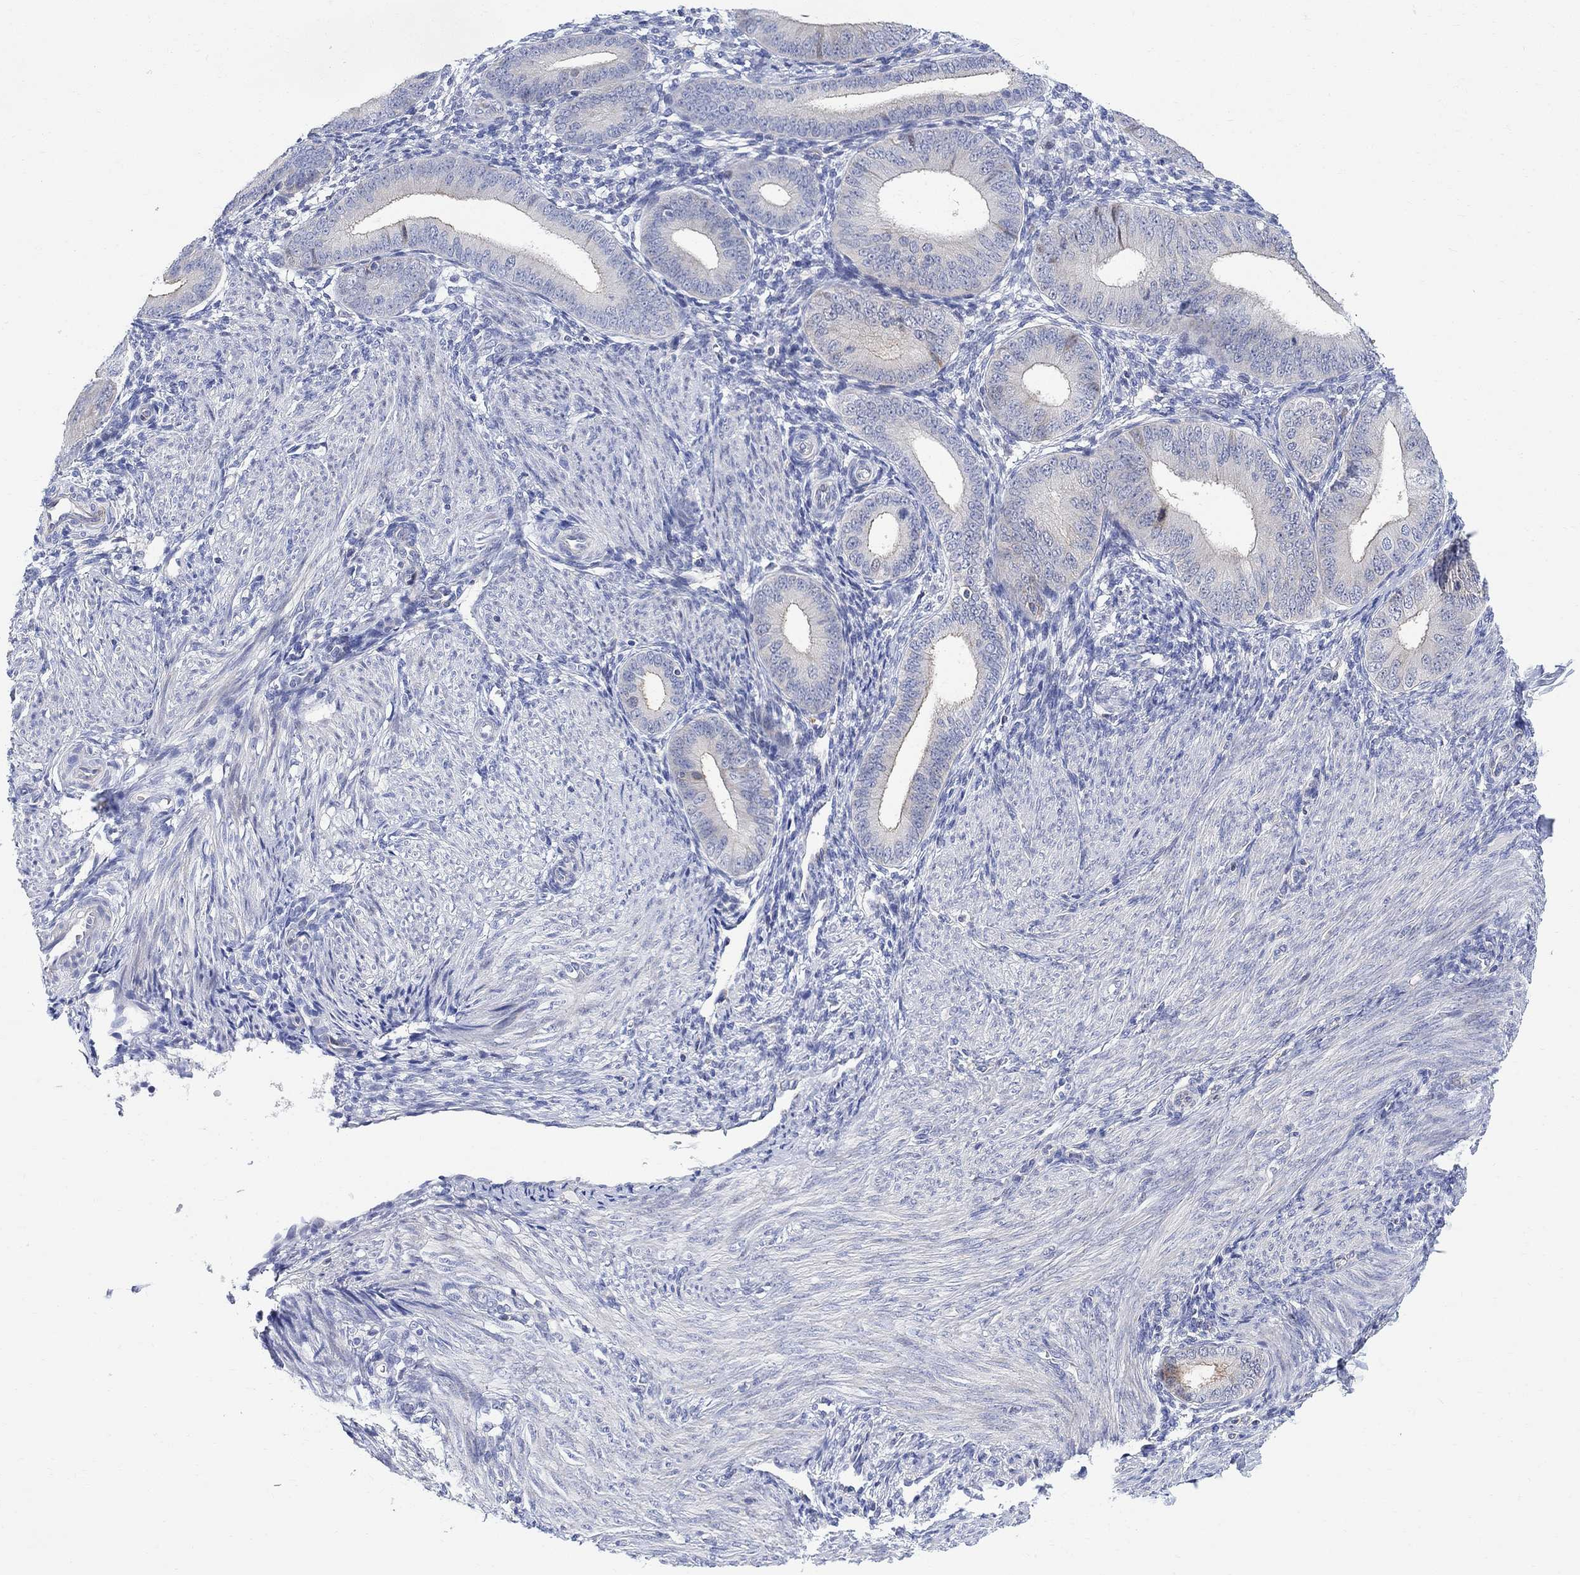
{"staining": {"intensity": "negative", "quantity": "none", "location": "none"}, "tissue": "endometrium", "cell_type": "Cells in endometrial stroma", "image_type": "normal", "snomed": [{"axis": "morphology", "description": "Normal tissue, NOS"}, {"axis": "topography", "description": "Endometrium"}], "caption": "This is an IHC image of normal endometrium. There is no expression in cells in endometrial stroma.", "gene": "ARSK", "patient": {"sex": "female", "age": 39}}